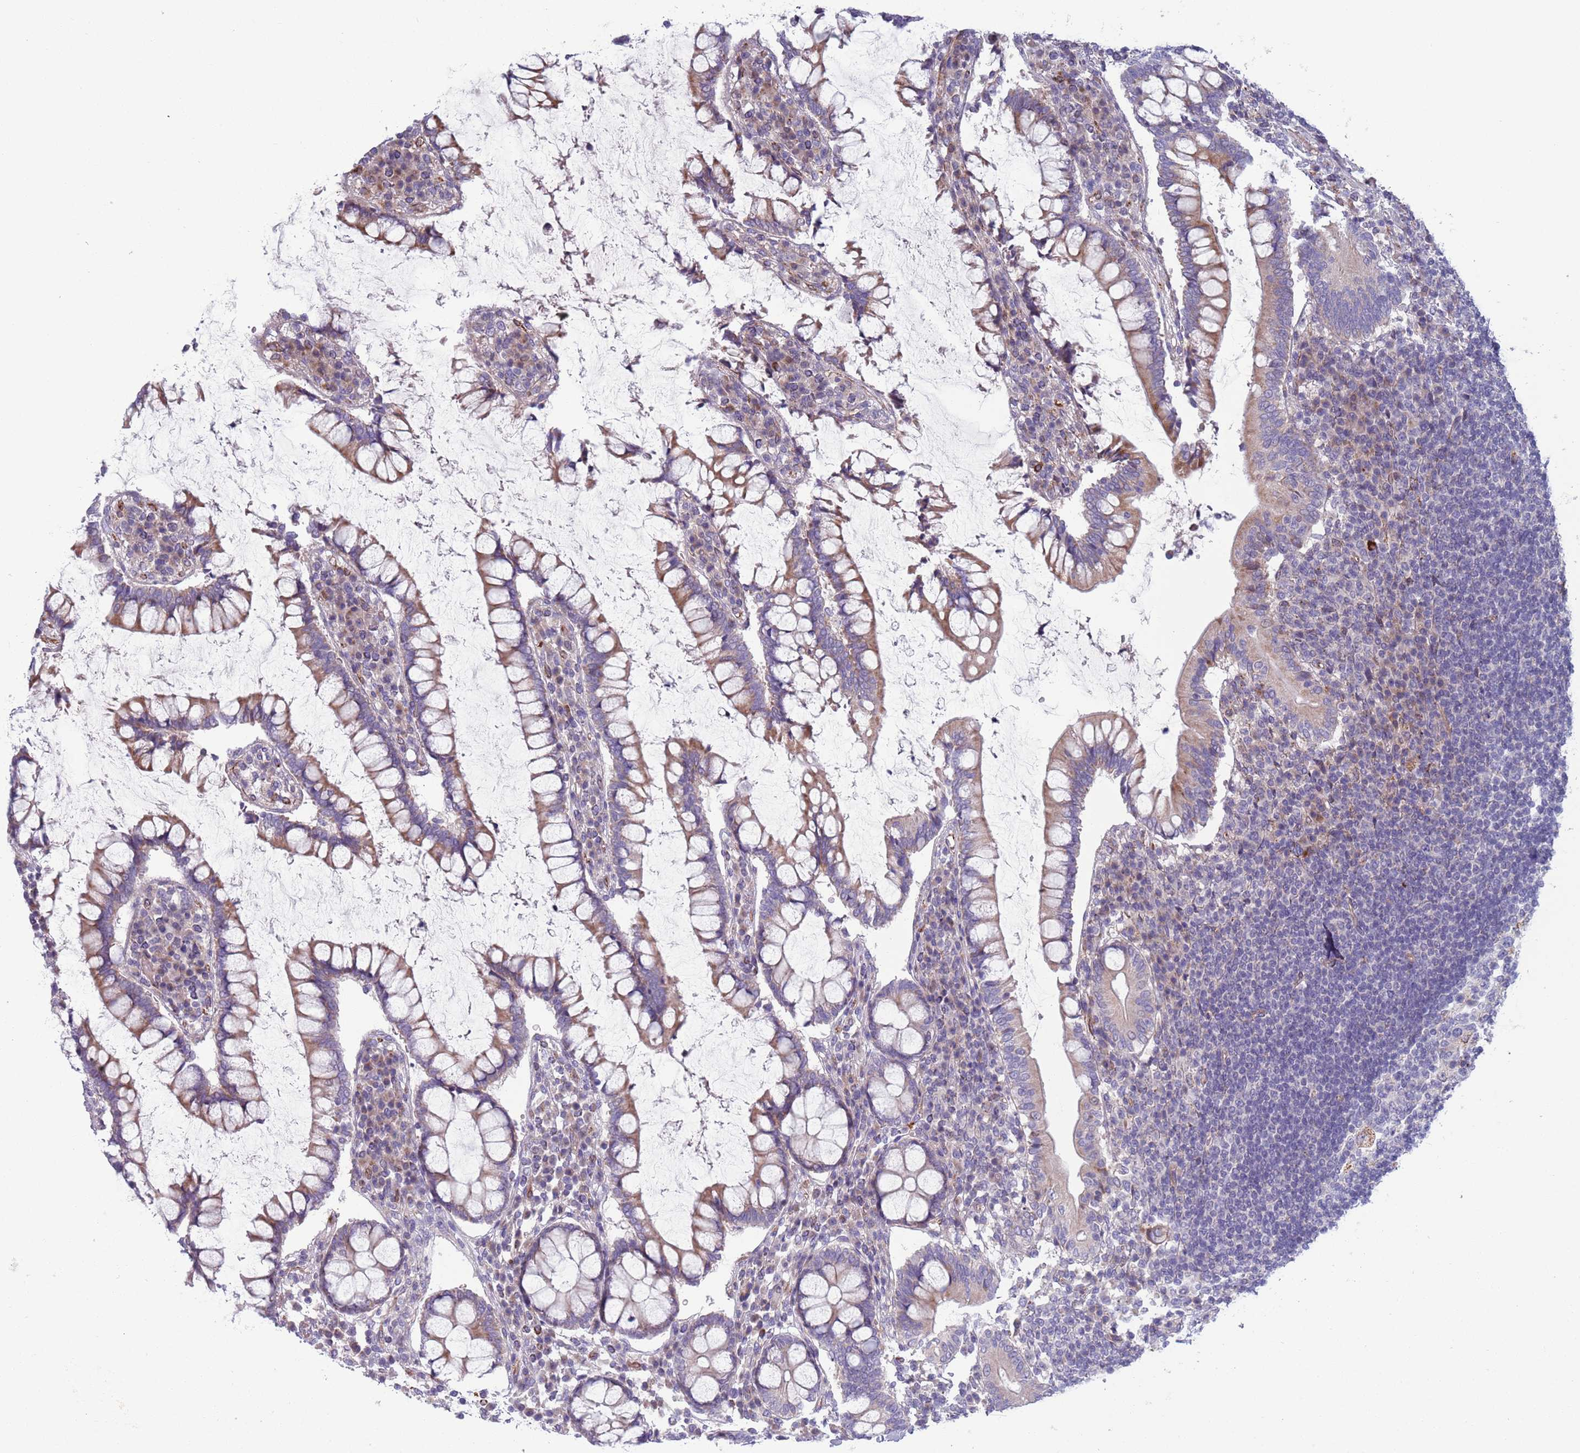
{"staining": {"intensity": "weak", "quantity": ">75%", "location": "cytoplasmic/membranous"}, "tissue": "colon", "cell_type": "Endothelial cells", "image_type": "normal", "snomed": [{"axis": "morphology", "description": "Normal tissue, NOS"}, {"axis": "topography", "description": "Colon"}], "caption": "A brown stain labels weak cytoplasmic/membranous staining of a protein in endothelial cells of normal colon.", "gene": "TYW1B", "patient": {"sex": "female", "age": 79}}